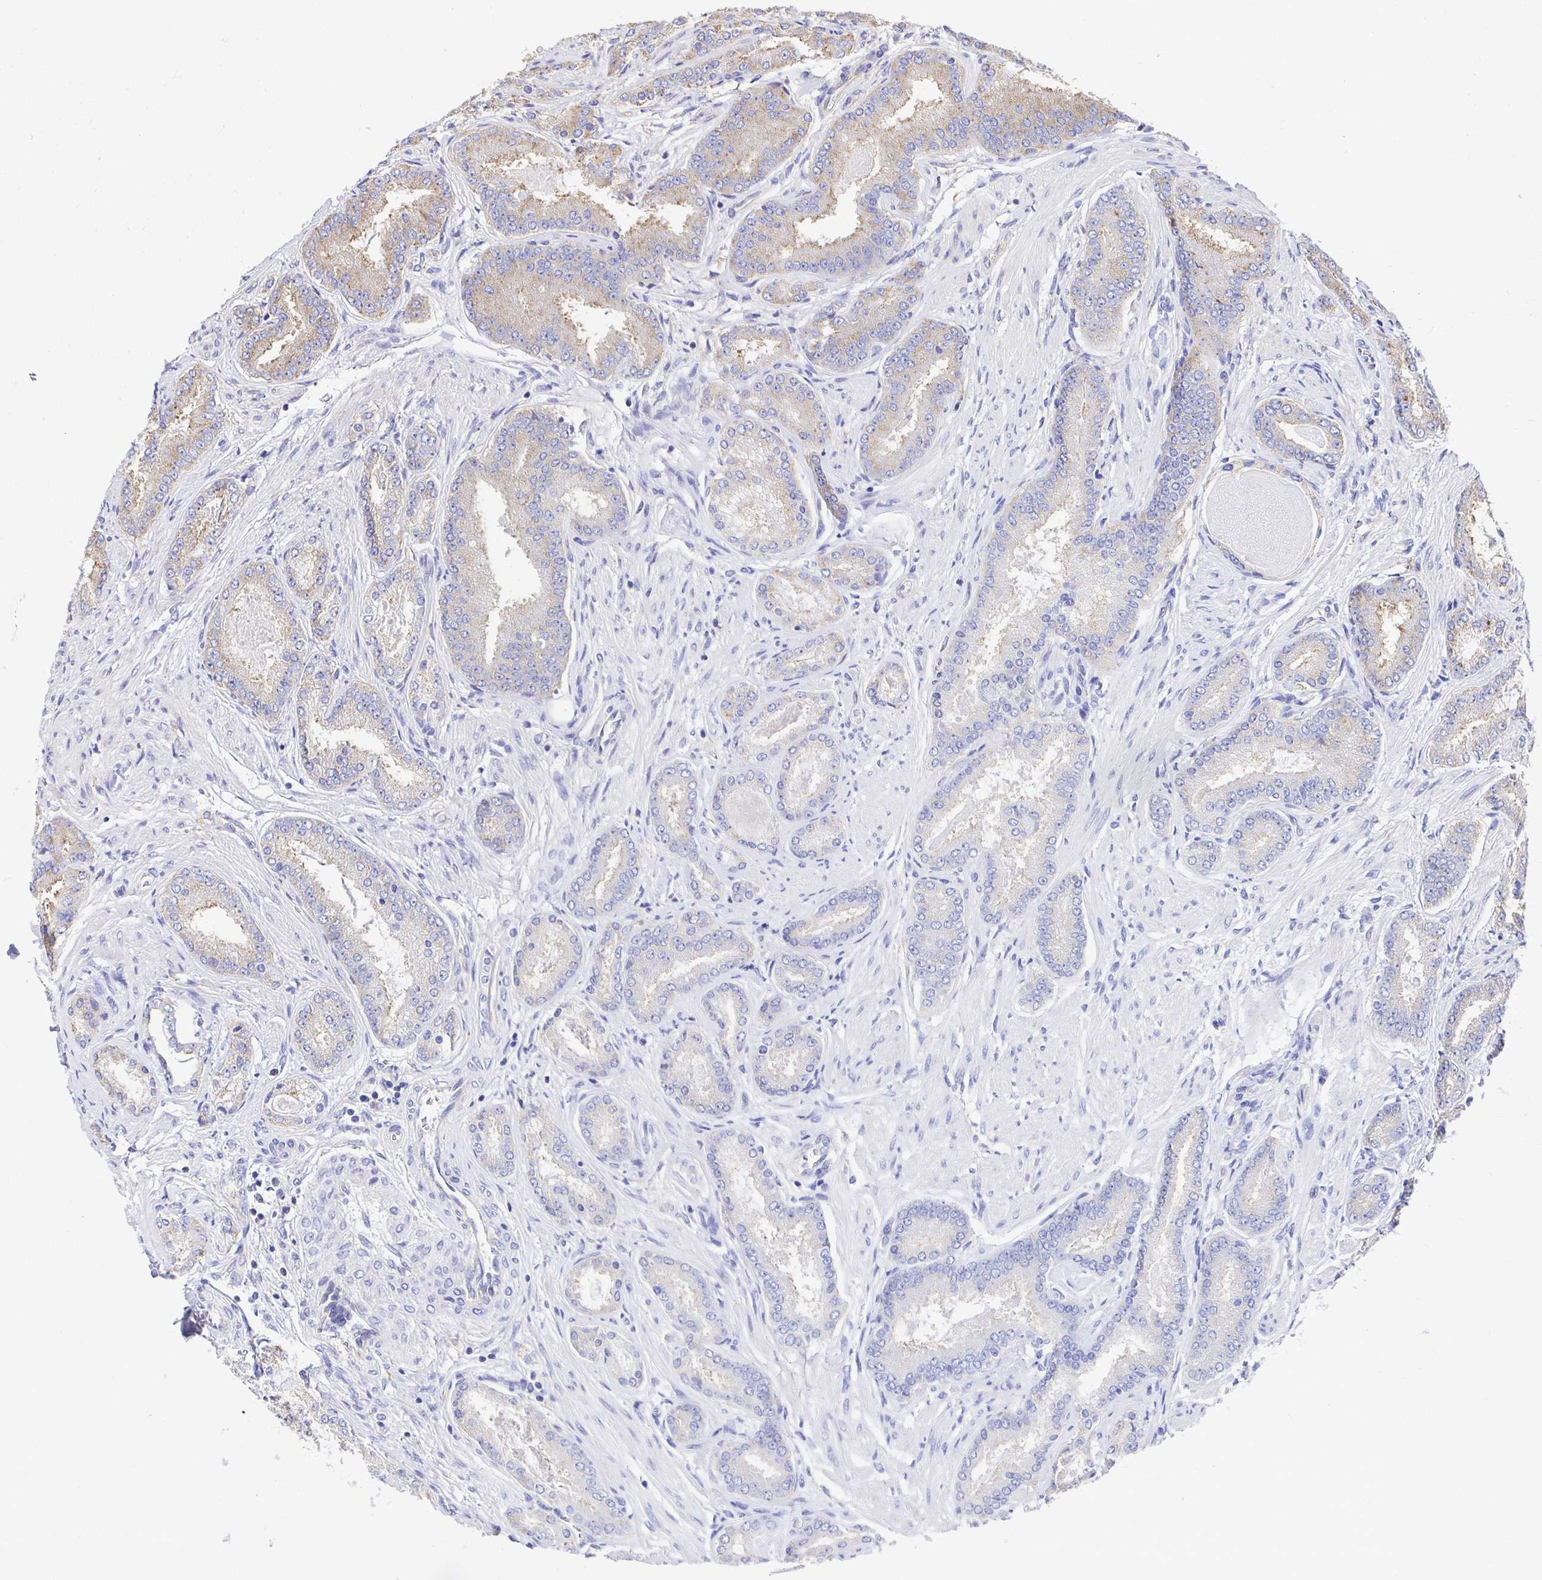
{"staining": {"intensity": "moderate", "quantity": "25%-75%", "location": "cytoplasmic/membranous"}, "tissue": "prostate cancer", "cell_type": "Tumor cells", "image_type": "cancer", "snomed": [{"axis": "morphology", "description": "Adenocarcinoma, High grade"}, {"axis": "topography", "description": "Prostate"}], "caption": "IHC histopathology image of prostate high-grade adenocarcinoma stained for a protein (brown), which exhibits medium levels of moderate cytoplasmic/membranous positivity in approximately 25%-75% of tumor cells.", "gene": "CLTC", "patient": {"sex": "male", "age": 63}}